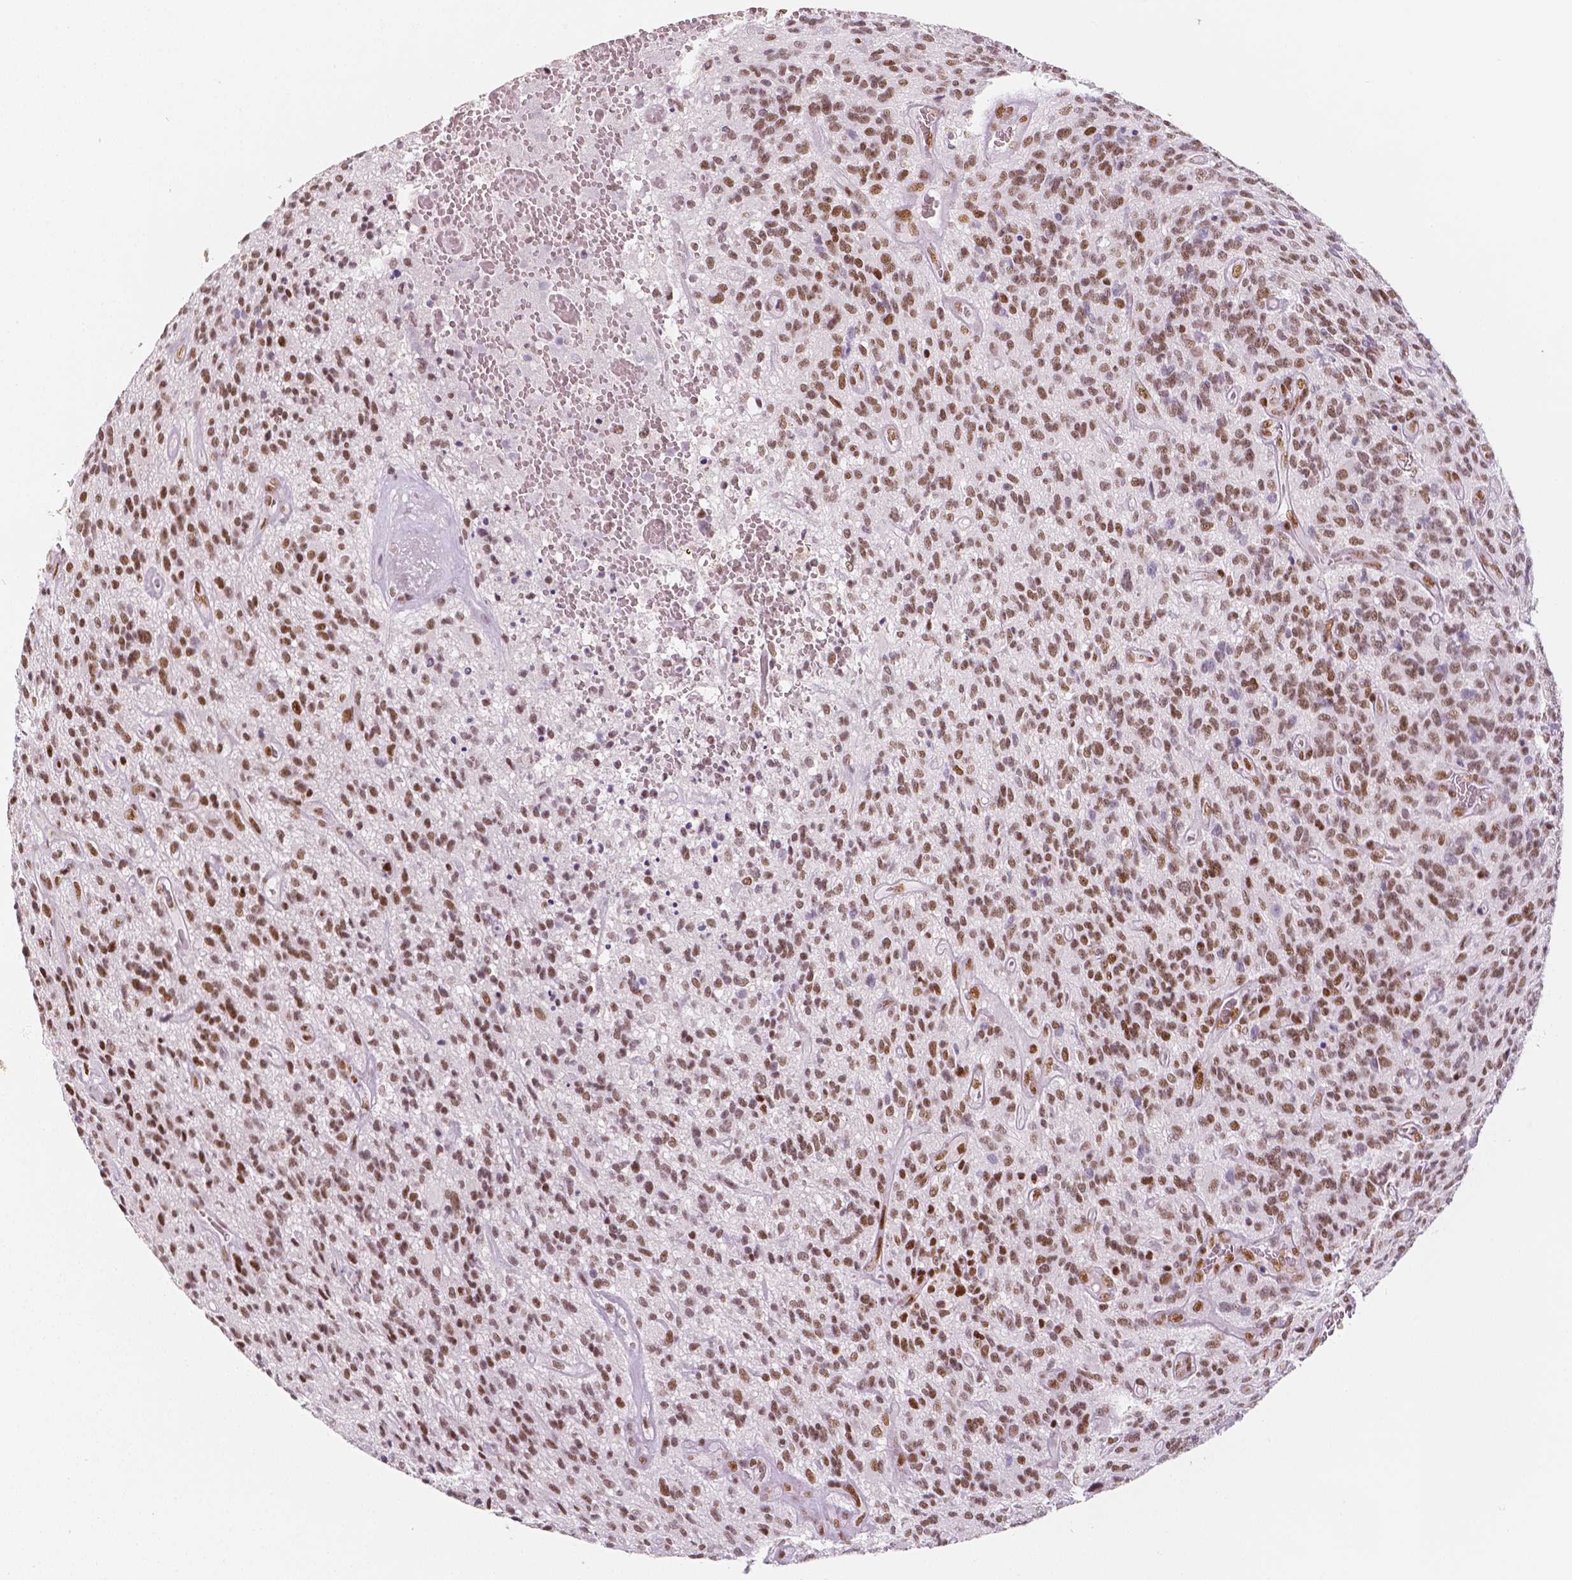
{"staining": {"intensity": "moderate", "quantity": ">75%", "location": "nuclear"}, "tissue": "glioma", "cell_type": "Tumor cells", "image_type": "cancer", "snomed": [{"axis": "morphology", "description": "Glioma, malignant, High grade"}, {"axis": "topography", "description": "Brain"}], "caption": "Immunohistochemistry (IHC) photomicrograph of neoplastic tissue: high-grade glioma (malignant) stained using immunohistochemistry exhibits medium levels of moderate protein expression localized specifically in the nuclear of tumor cells, appearing as a nuclear brown color.", "gene": "HDAC1", "patient": {"sex": "male", "age": 76}}